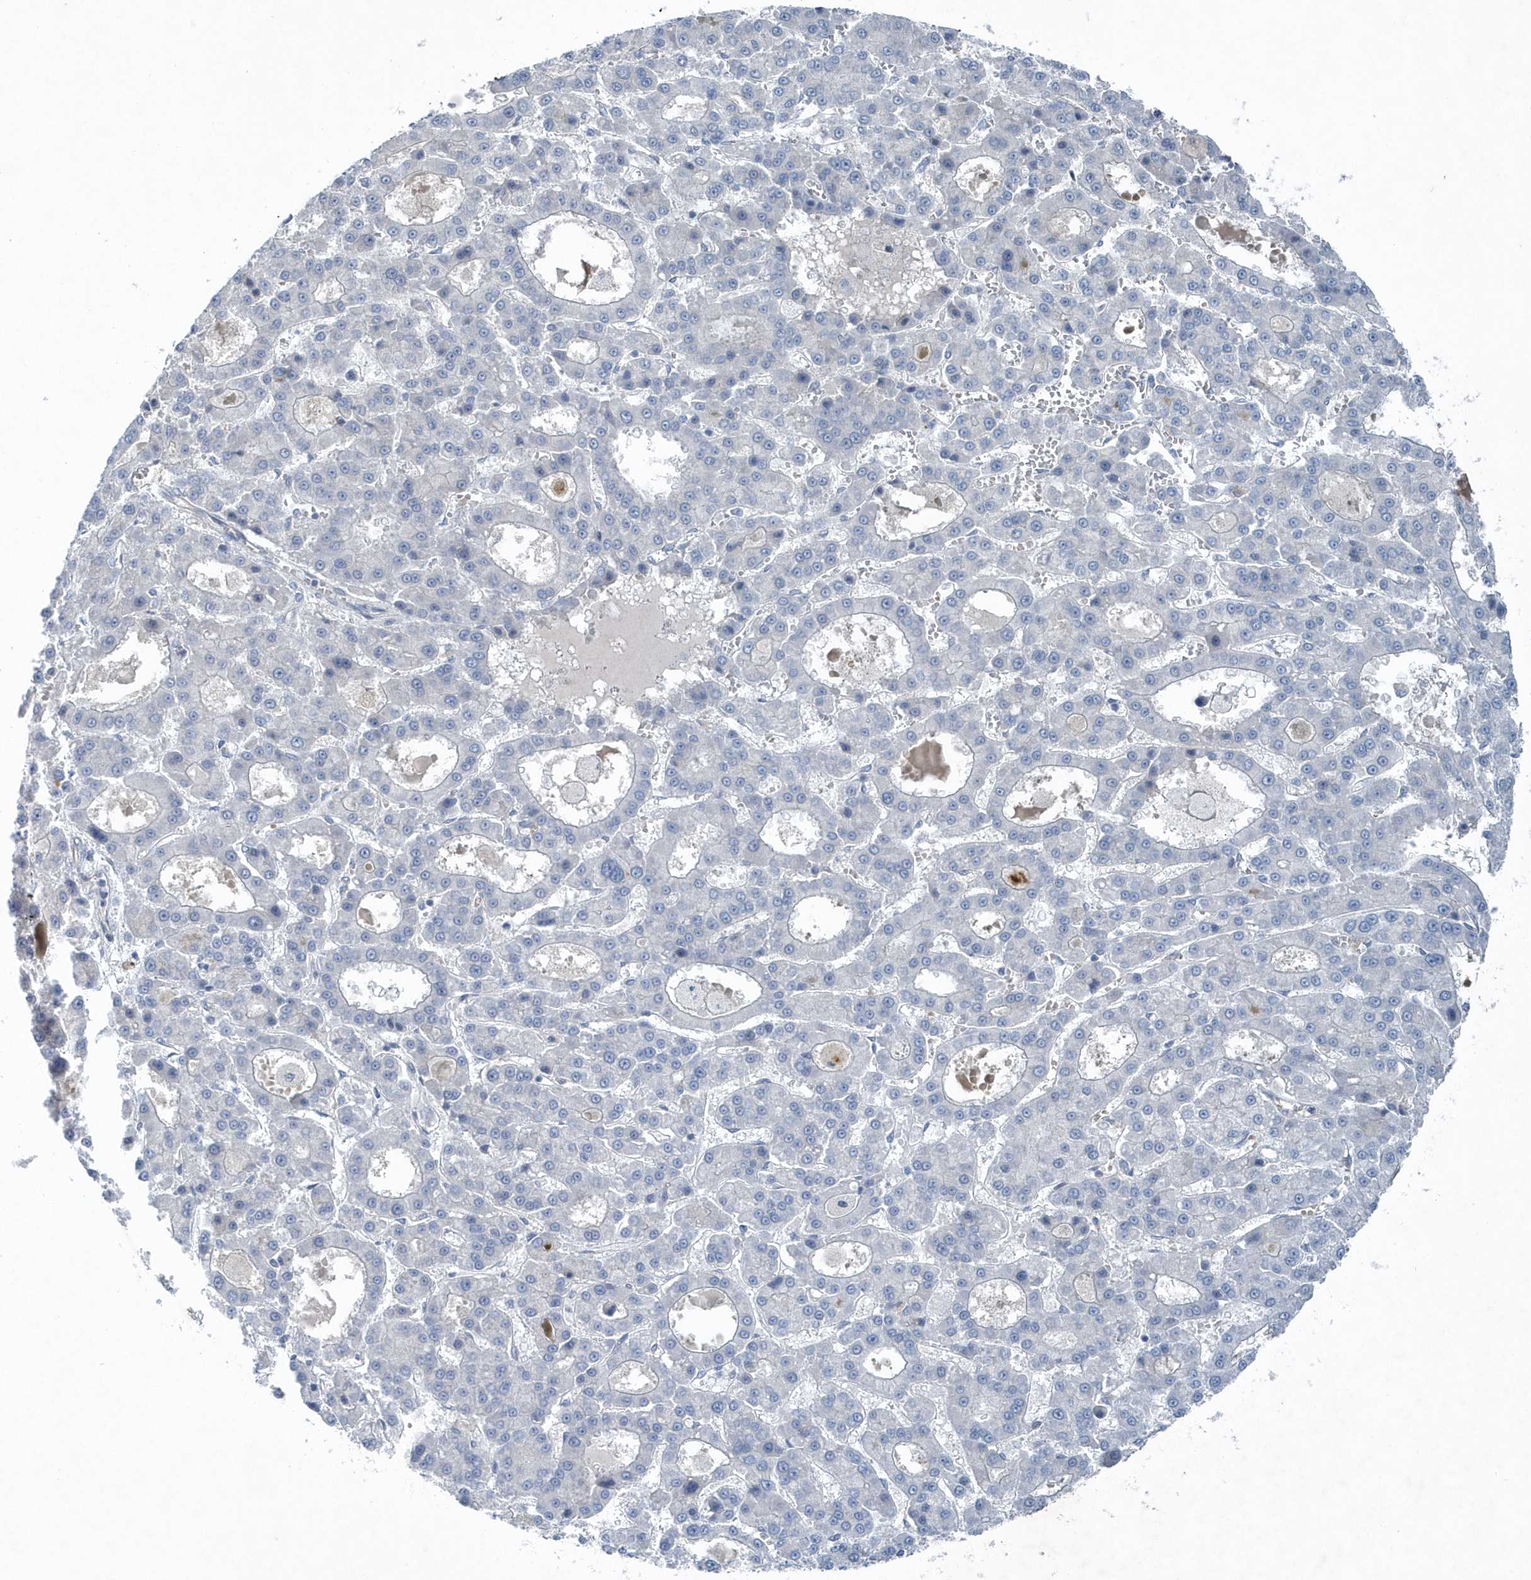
{"staining": {"intensity": "negative", "quantity": "none", "location": "none"}, "tissue": "liver cancer", "cell_type": "Tumor cells", "image_type": "cancer", "snomed": [{"axis": "morphology", "description": "Carcinoma, Hepatocellular, NOS"}, {"axis": "topography", "description": "Liver"}], "caption": "This image is of liver cancer stained with IHC to label a protein in brown with the nuclei are counter-stained blue. There is no positivity in tumor cells.", "gene": "MCC", "patient": {"sex": "male", "age": 70}}